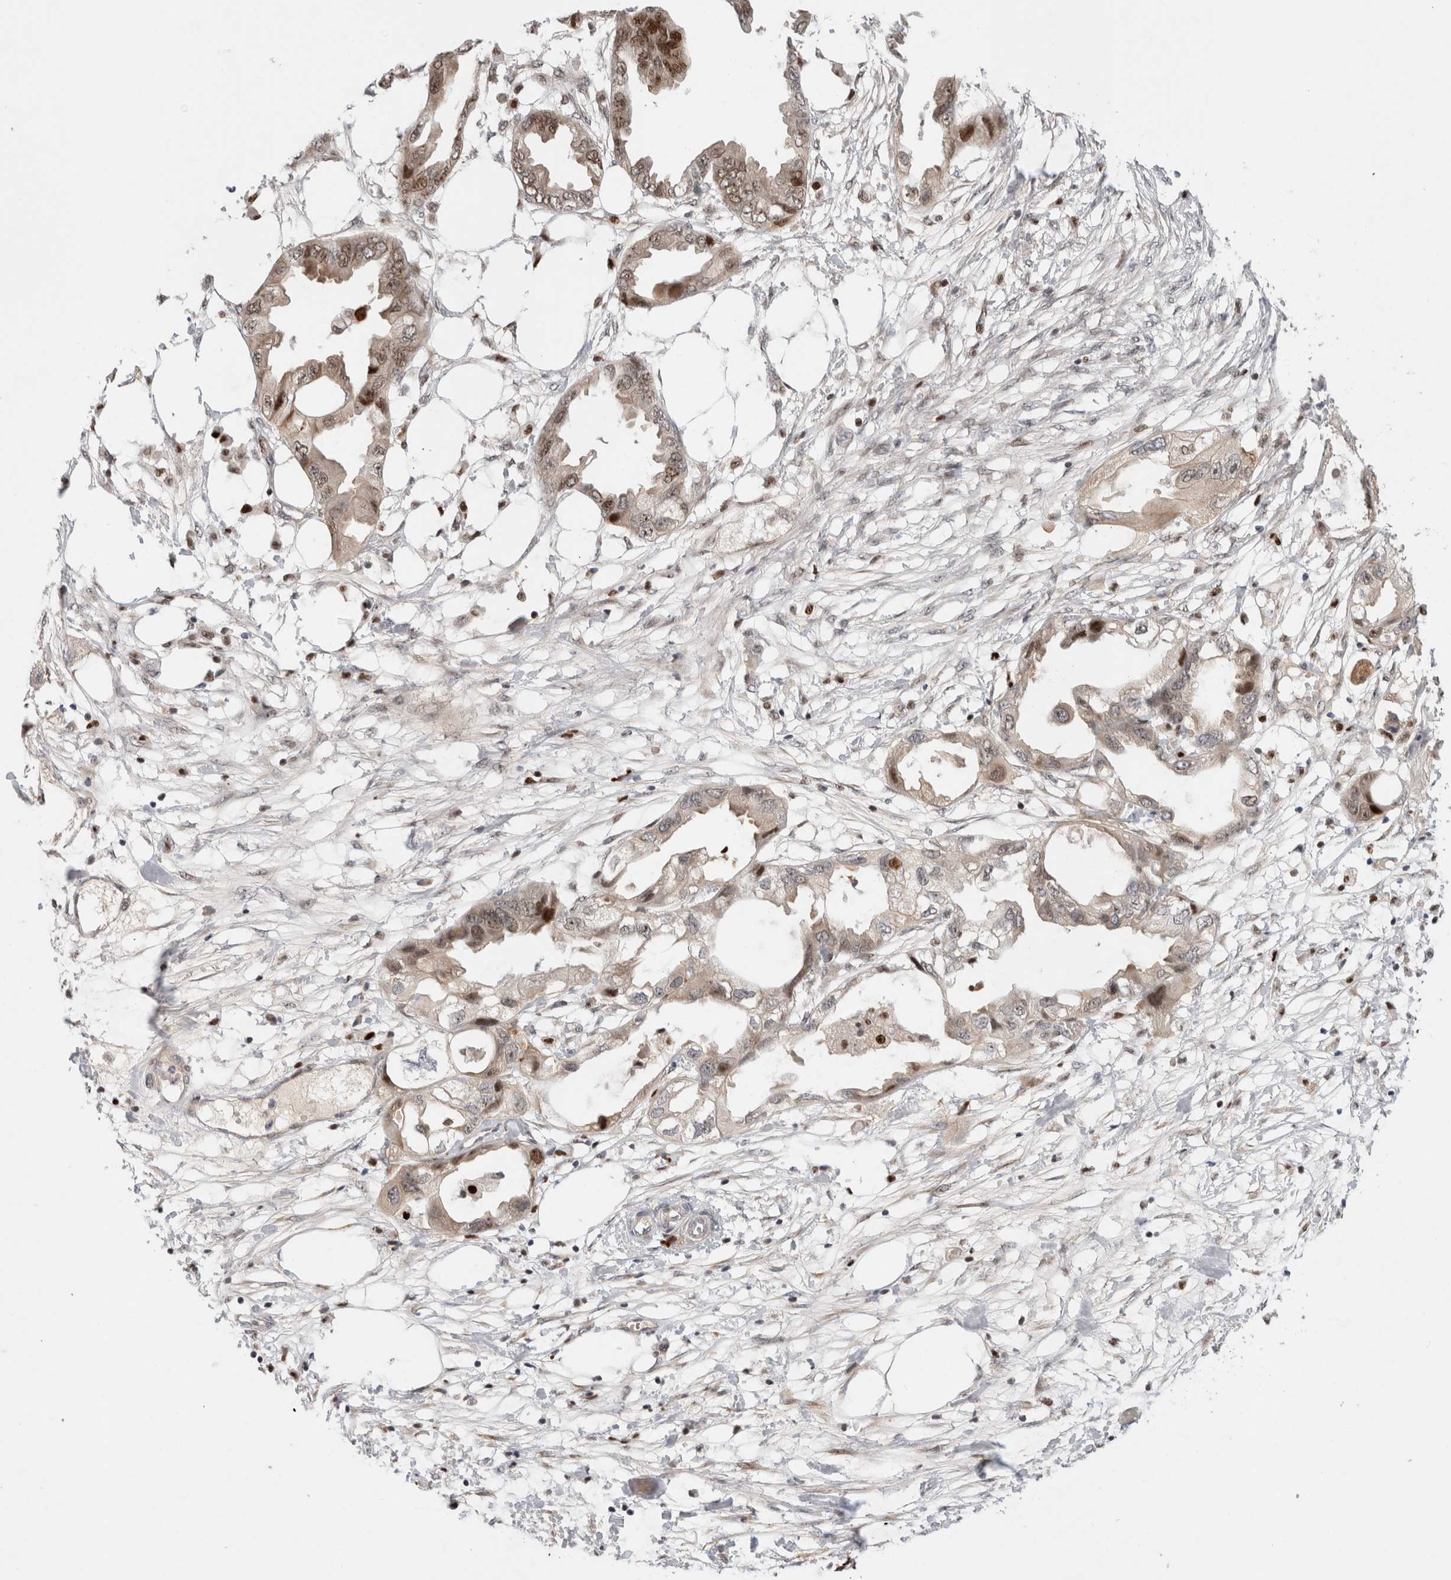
{"staining": {"intensity": "moderate", "quantity": ">75%", "location": "cytoplasmic/membranous,nuclear"}, "tissue": "endometrial cancer", "cell_type": "Tumor cells", "image_type": "cancer", "snomed": [{"axis": "morphology", "description": "Adenocarcinoma, NOS"}, {"axis": "morphology", "description": "Adenocarcinoma, metastatic, NOS"}, {"axis": "topography", "description": "Adipose tissue"}, {"axis": "topography", "description": "Endometrium"}], "caption": "High-power microscopy captured an IHC photomicrograph of endometrial cancer (metastatic adenocarcinoma), revealing moderate cytoplasmic/membranous and nuclear staining in about >75% of tumor cells.", "gene": "TCF4", "patient": {"sex": "female", "age": 67}}